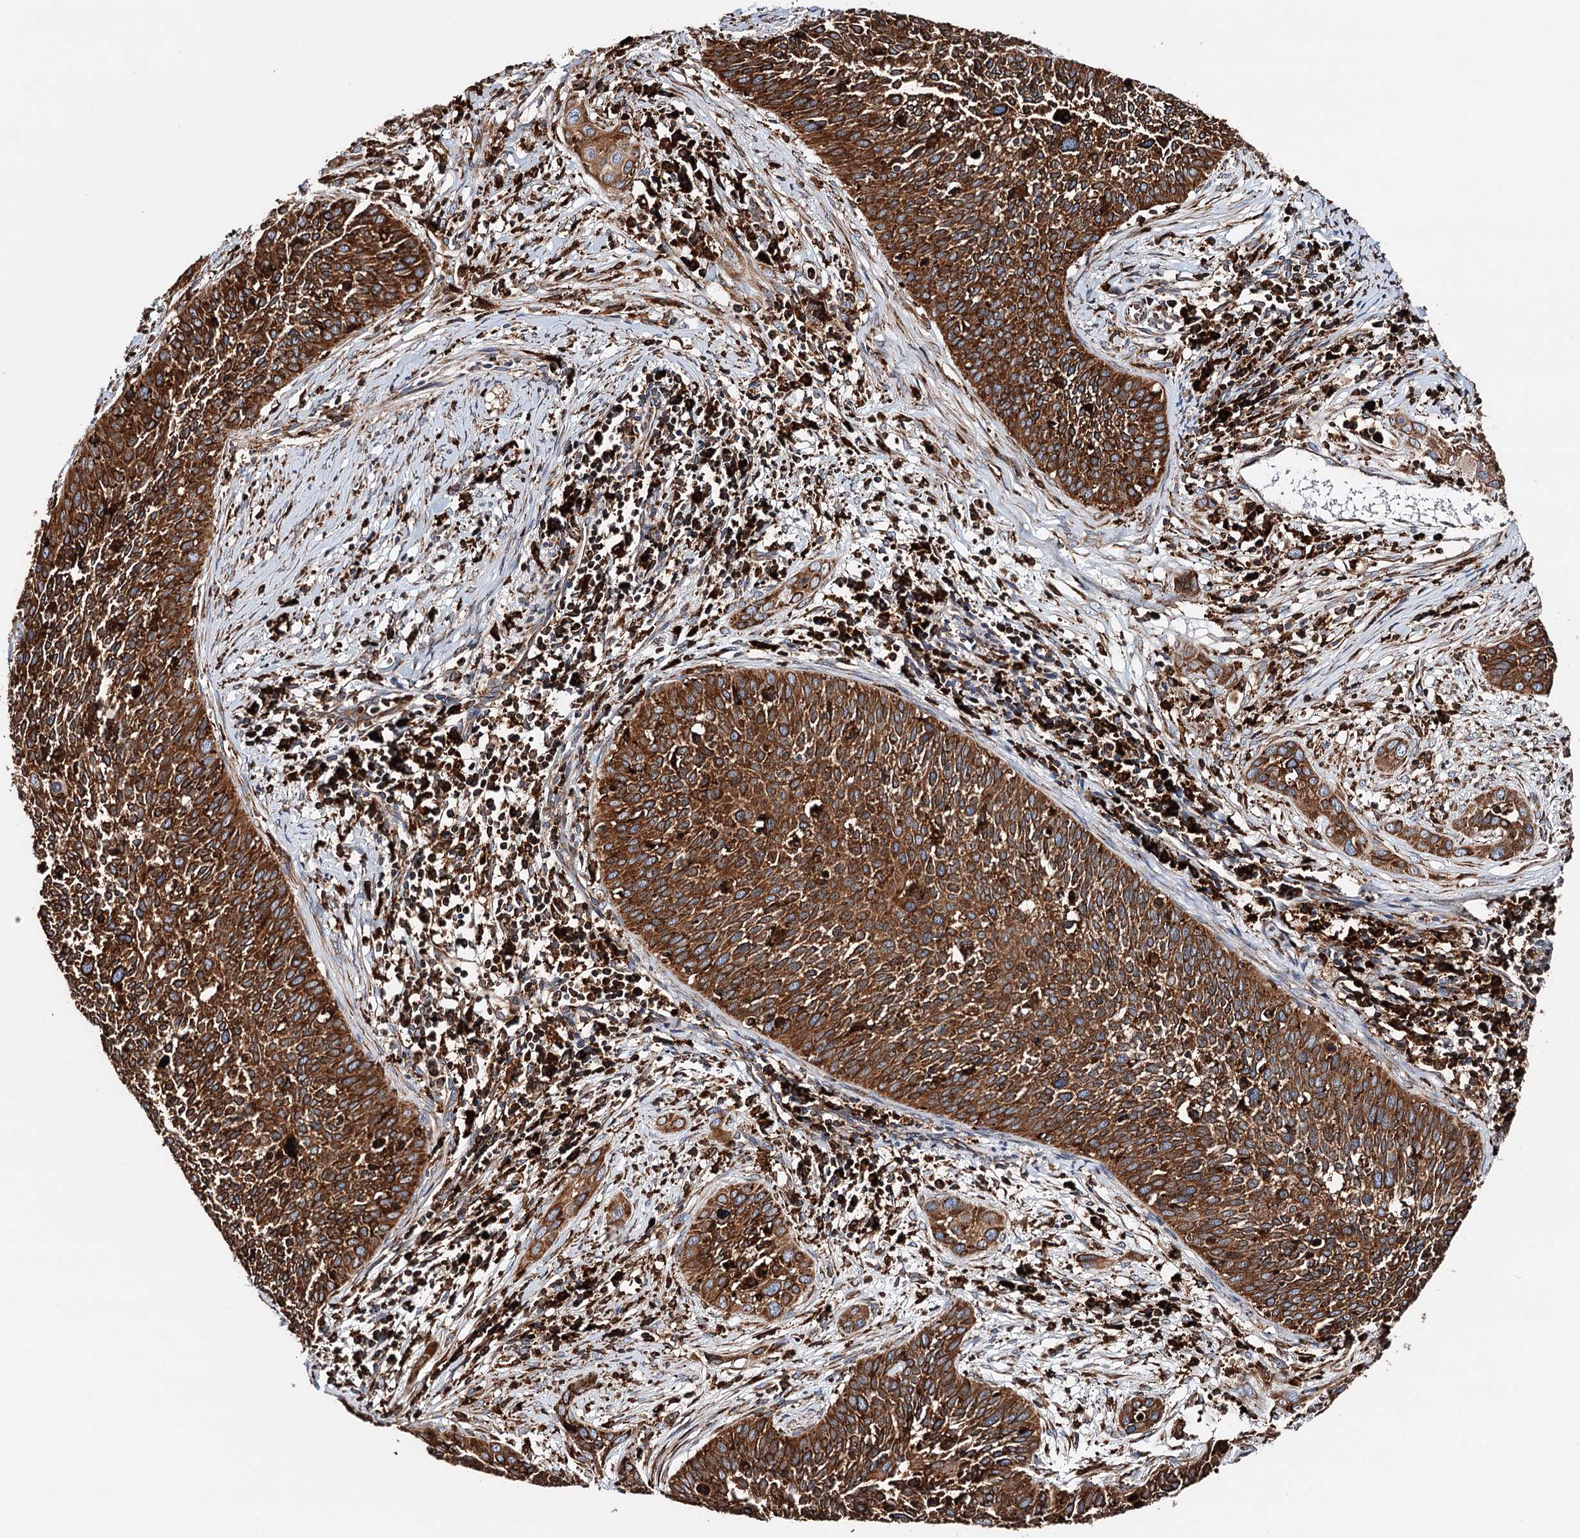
{"staining": {"intensity": "strong", "quantity": ">75%", "location": "cytoplasmic/membranous"}, "tissue": "cervical cancer", "cell_type": "Tumor cells", "image_type": "cancer", "snomed": [{"axis": "morphology", "description": "Squamous cell carcinoma, NOS"}, {"axis": "topography", "description": "Cervix"}], "caption": "The photomicrograph displays staining of cervical cancer, revealing strong cytoplasmic/membranous protein positivity (brown color) within tumor cells. (Brightfield microscopy of DAB IHC at high magnification).", "gene": "ERP29", "patient": {"sex": "female", "age": 34}}